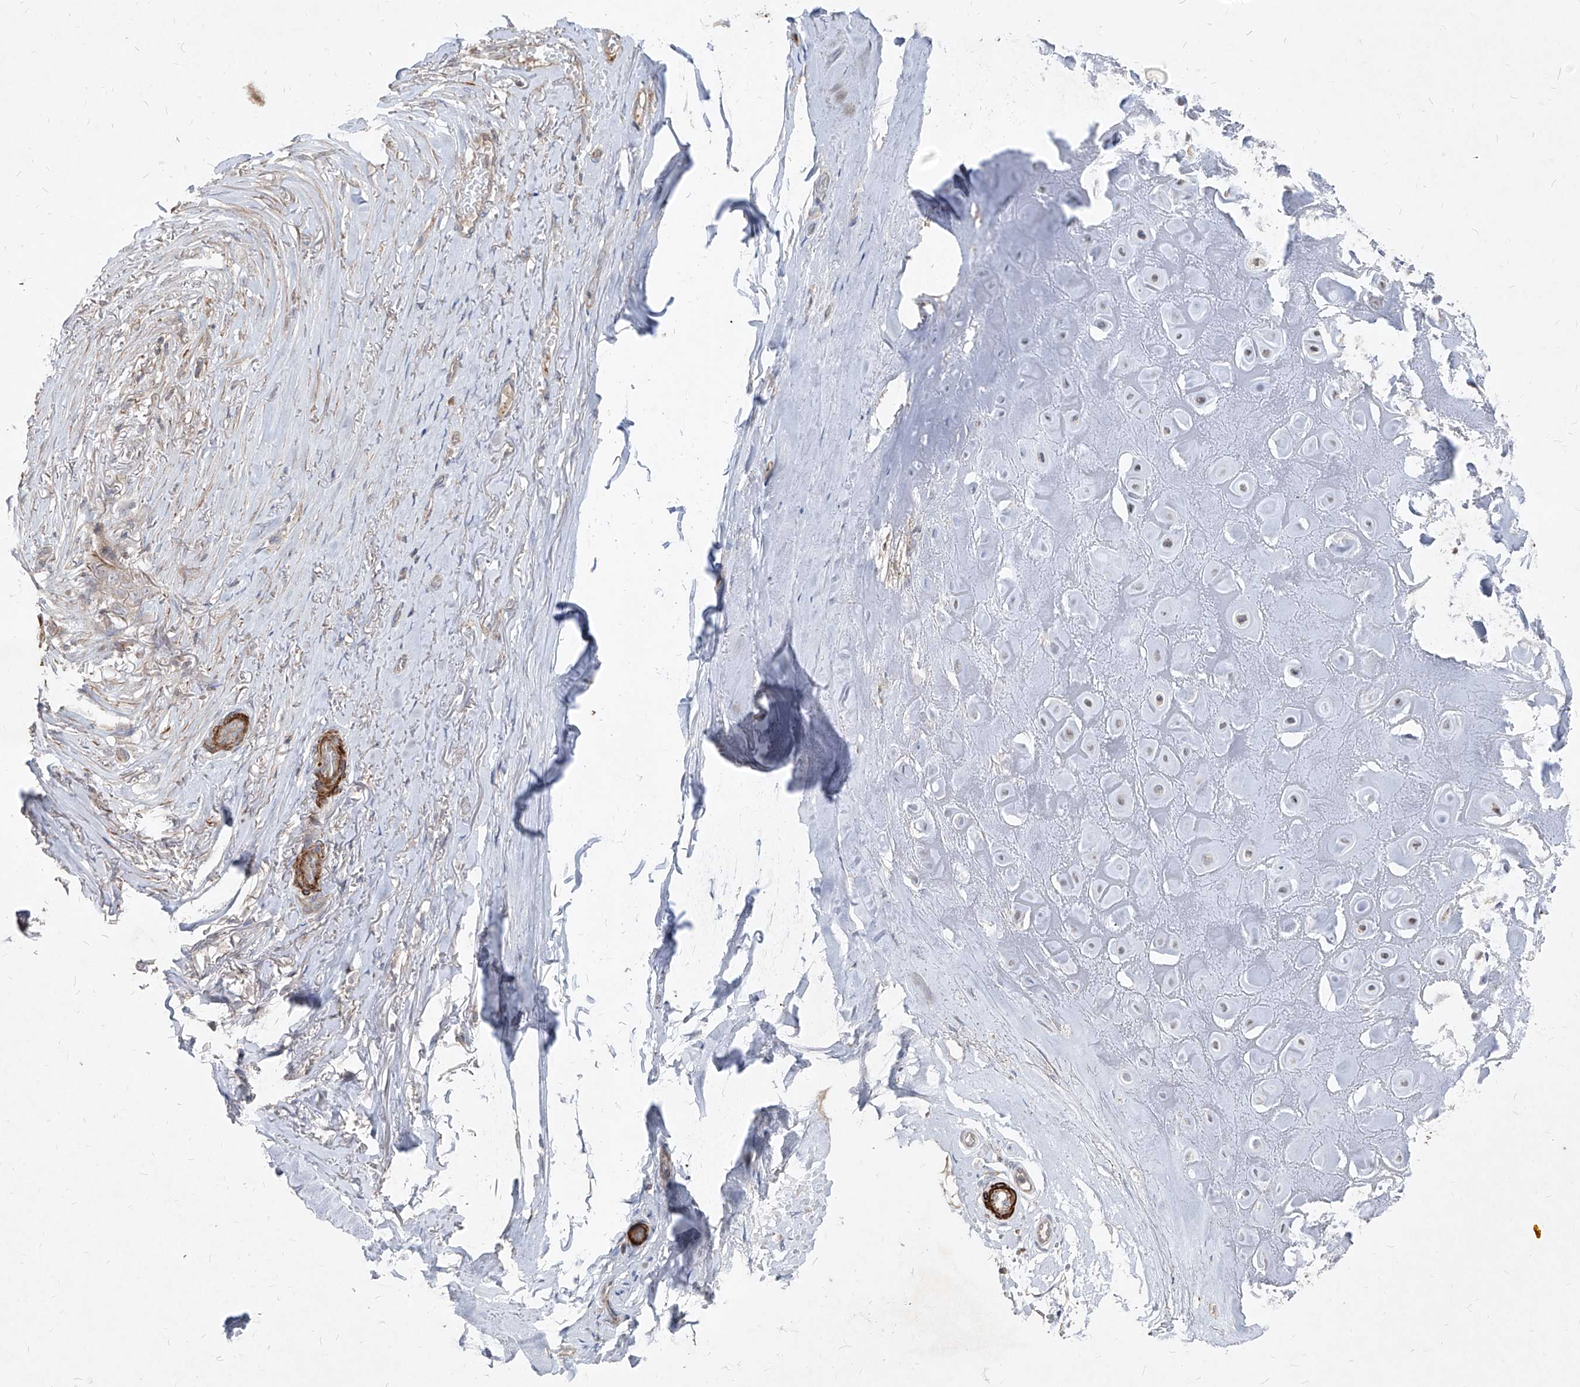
{"staining": {"intensity": "negative", "quantity": "none", "location": "none"}, "tissue": "adipose tissue", "cell_type": "Adipocytes", "image_type": "normal", "snomed": [{"axis": "morphology", "description": "Normal tissue, NOS"}, {"axis": "morphology", "description": "Basal cell carcinoma"}, {"axis": "topography", "description": "Skin"}], "caption": "Immunohistochemistry histopathology image of unremarkable human adipose tissue stained for a protein (brown), which shows no positivity in adipocytes.", "gene": "UFD1", "patient": {"sex": "female", "age": 89}}